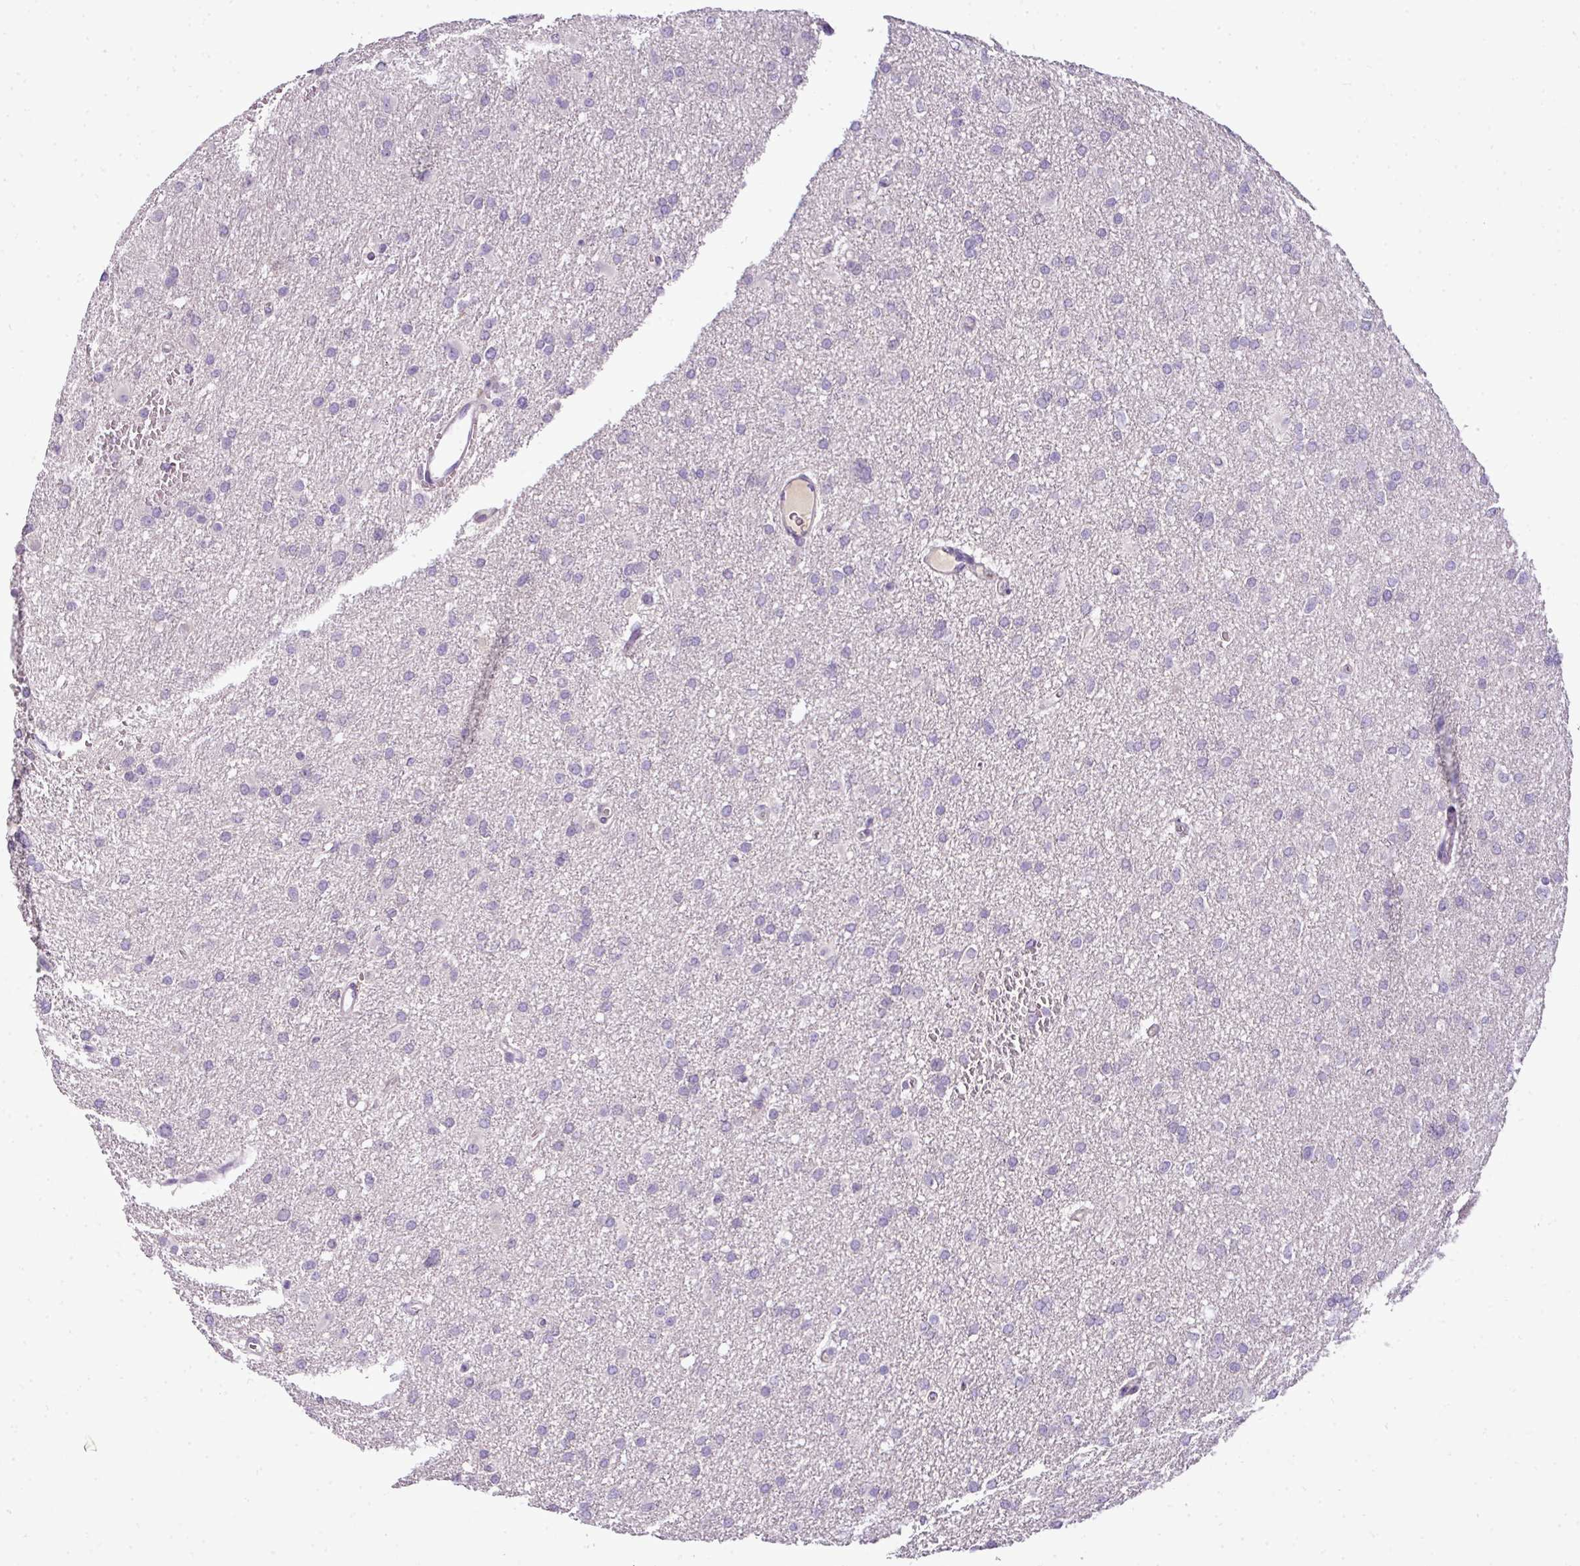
{"staining": {"intensity": "negative", "quantity": "none", "location": "none"}, "tissue": "glioma", "cell_type": "Tumor cells", "image_type": "cancer", "snomed": [{"axis": "morphology", "description": "Glioma, malignant, High grade"}, {"axis": "topography", "description": "Cerebral cortex"}], "caption": "A photomicrograph of human glioma is negative for staining in tumor cells.", "gene": "TEX30", "patient": {"sex": "female", "age": 36}}